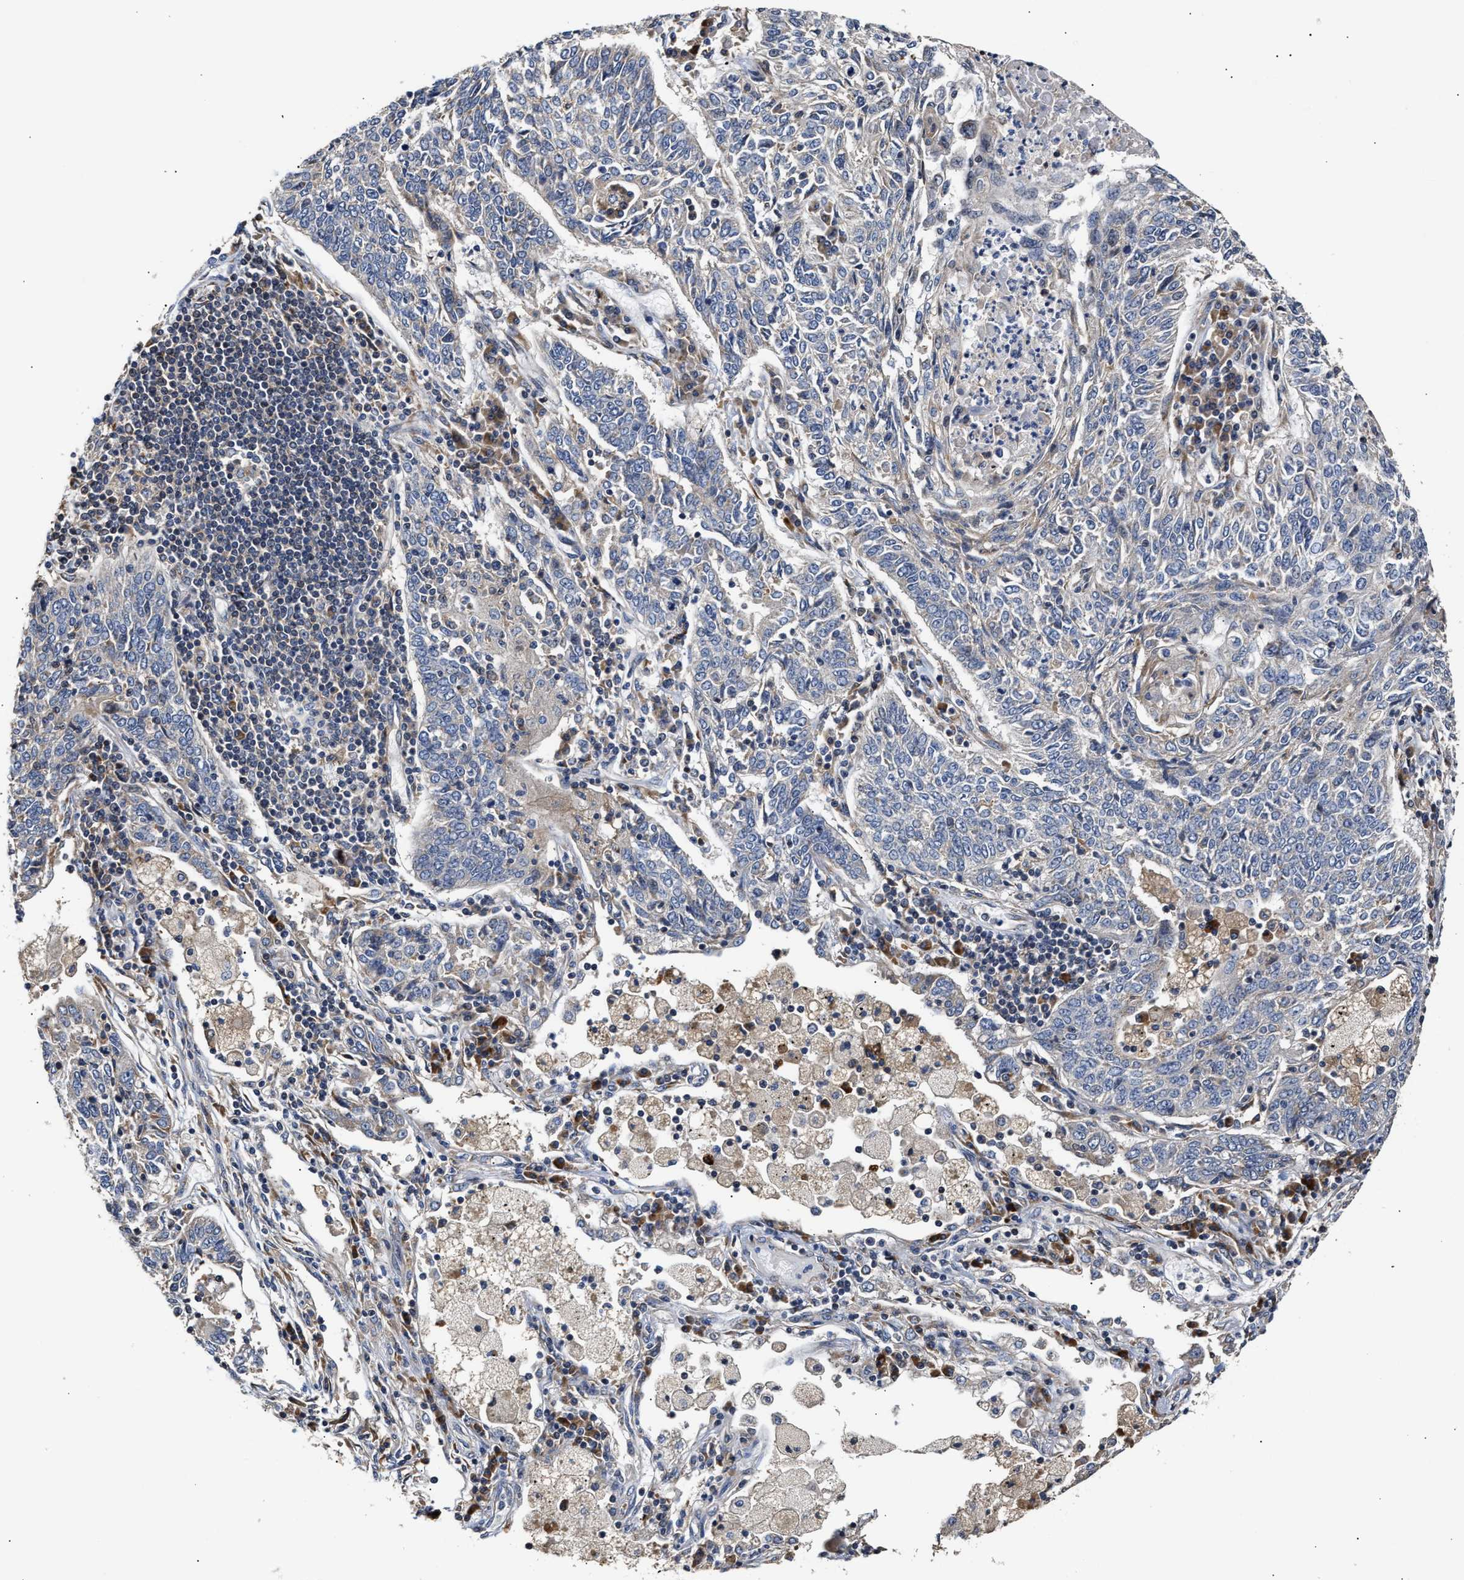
{"staining": {"intensity": "negative", "quantity": "none", "location": "none"}, "tissue": "lung cancer", "cell_type": "Tumor cells", "image_type": "cancer", "snomed": [{"axis": "morphology", "description": "Normal tissue, NOS"}, {"axis": "morphology", "description": "Squamous cell carcinoma, NOS"}, {"axis": "topography", "description": "Cartilage tissue"}, {"axis": "topography", "description": "Bronchus"}, {"axis": "topography", "description": "Lung"}], "caption": "A histopathology image of lung squamous cell carcinoma stained for a protein displays no brown staining in tumor cells.", "gene": "CLIP2", "patient": {"sex": "female", "age": 49}}